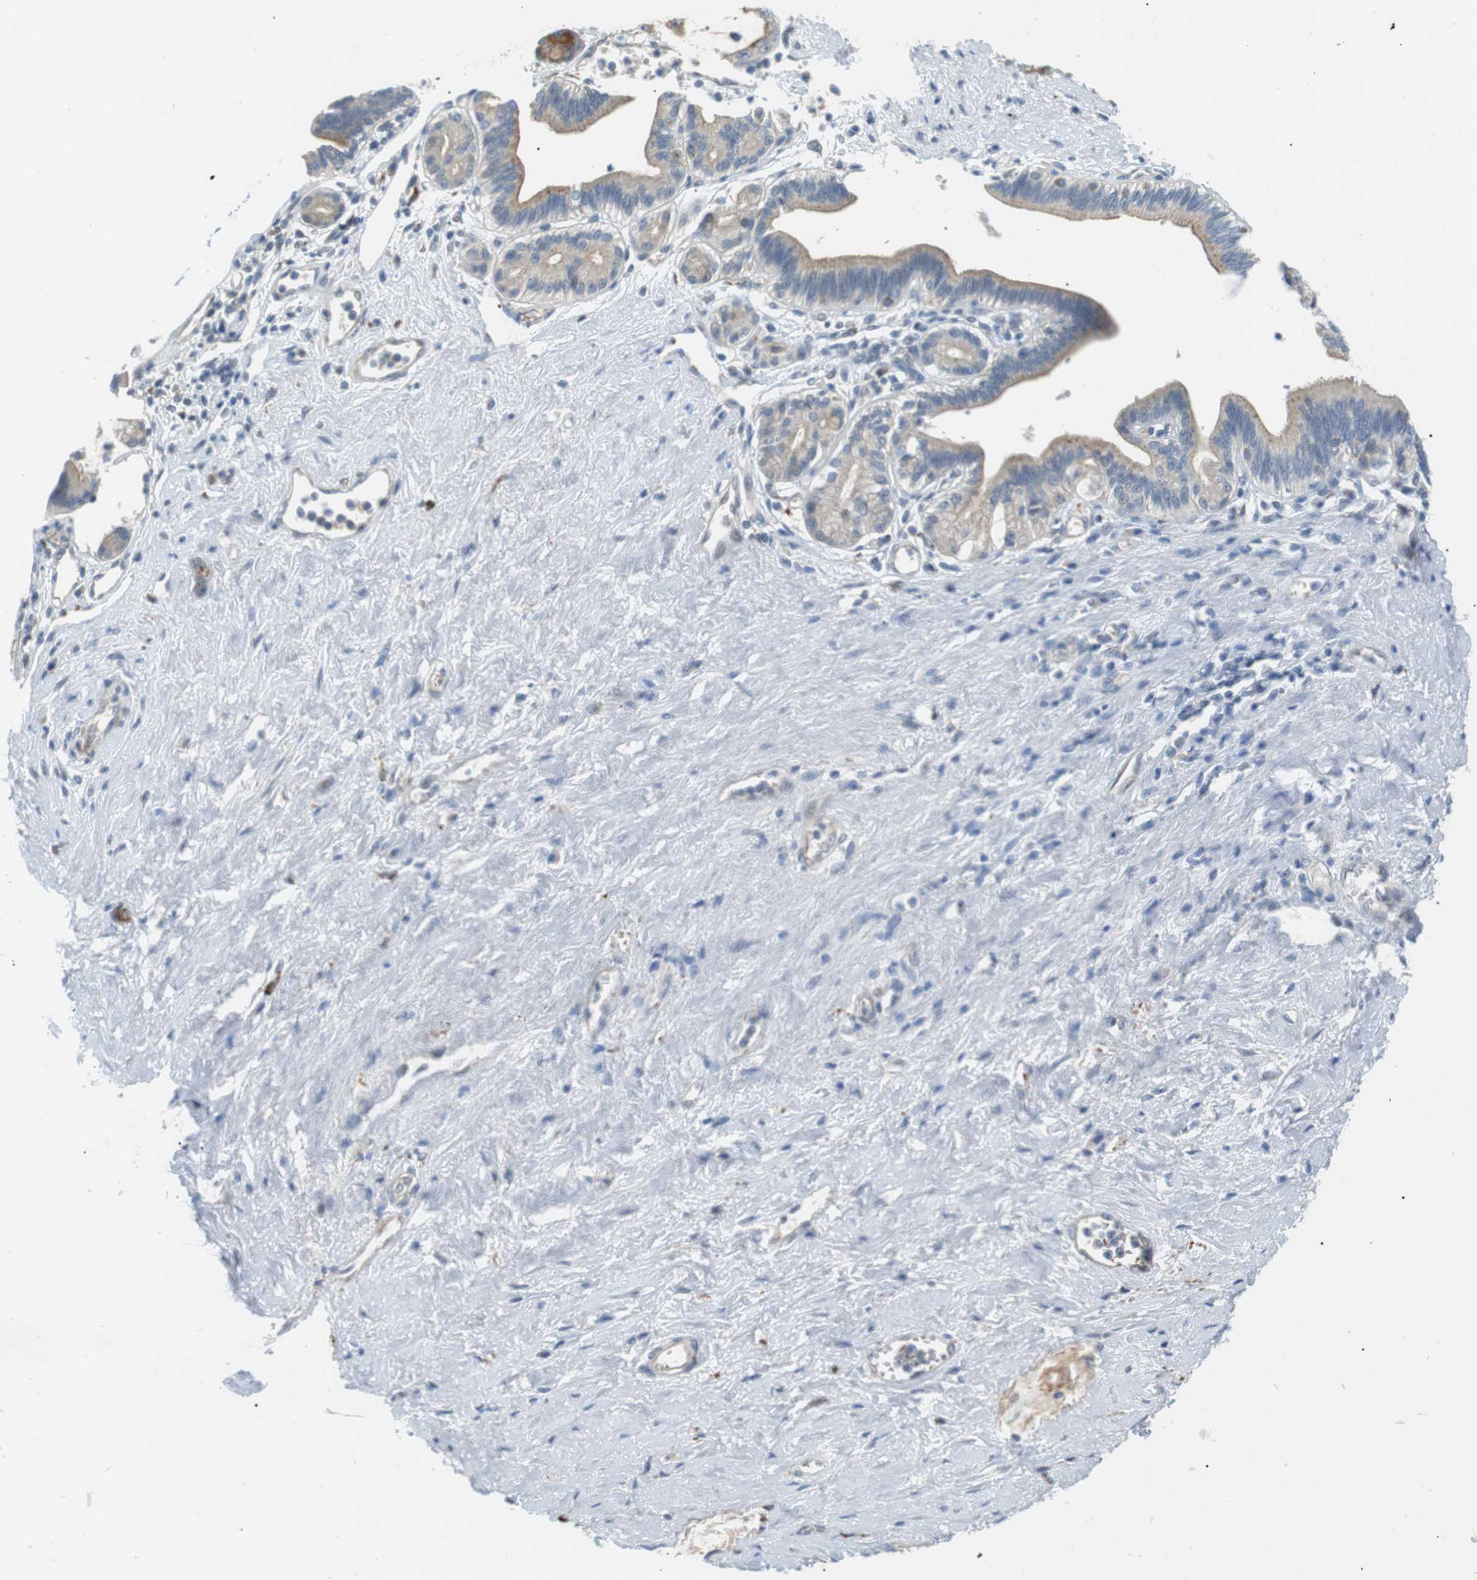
{"staining": {"intensity": "weak", "quantity": "<25%", "location": "cytoplasmic/membranous"}, "tissue": "pancreatic cancer", "cell_type": "Tumor cells", "image_type": "cancer", "snomed": [{"axis": "morphology", "description": "Adenocarcinoma, NOS"}, {"axis": "topography", "description": "Pancreas"}], "caption": "Tumor cells are negative for brown protein staining in adenocarcinoma (pancreatic). (DAB (3,3'-diaminobenzidine) IHC visualized using brightfield microscopy, high magnification).", "gene": "B4GALNT2", "patient": {"sex": "female", "age": 73}}